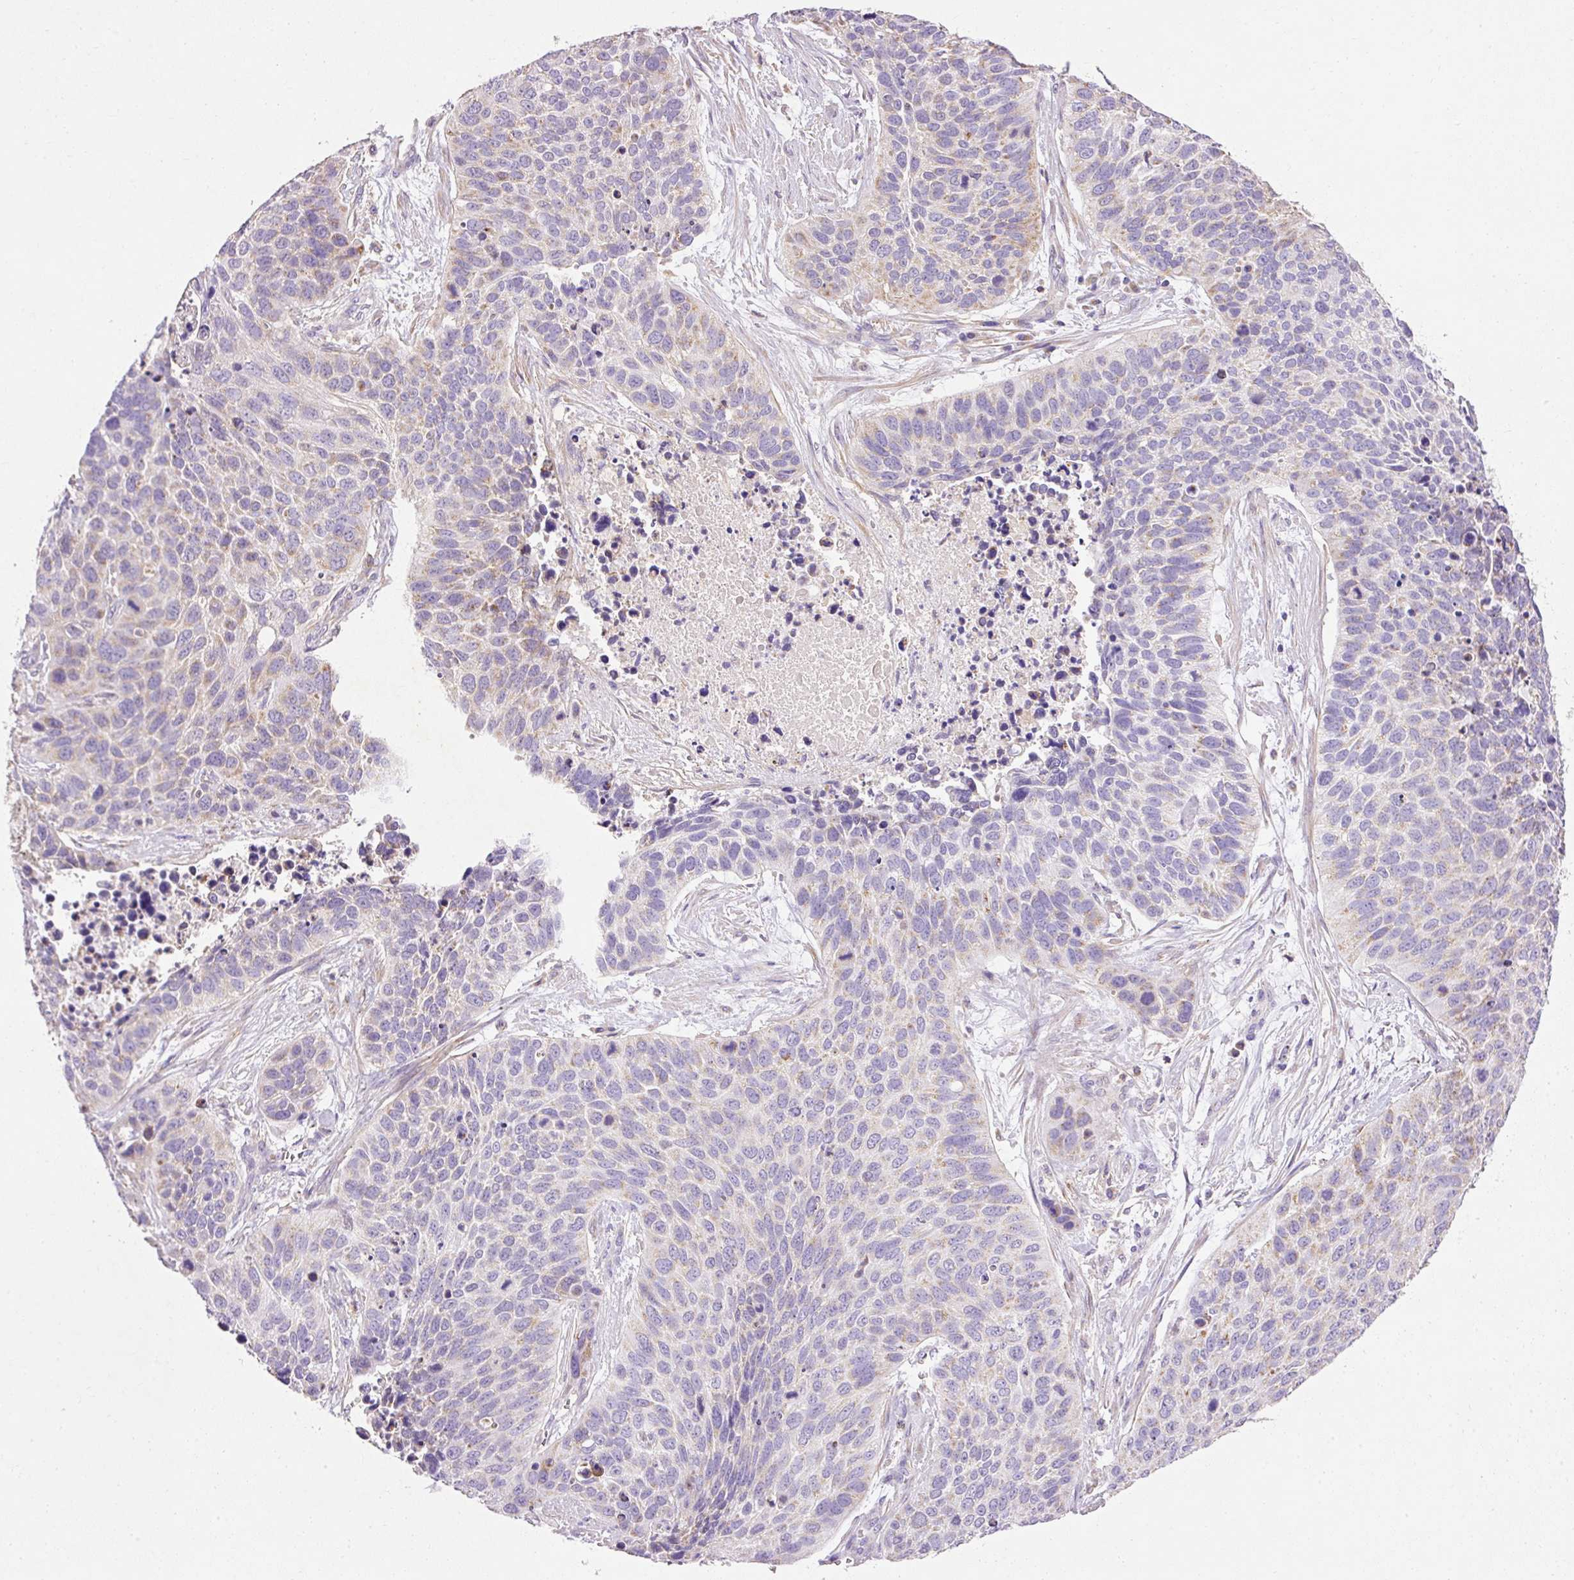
{"staining": {"intensity": "negative", "quantity": "none", "location": "none"}, "tissue": "lung cancer", "cell_type": "Tumor cells", "image_type": "cancer", "snomed": [{"axis": "morphology", "description": "Squamous cell carcinoma, NOS"}, {"axis": "topography", "description": "Lung"}], "caption": "The IHC image has no significant expression in tumor cells of lung cancer (squamous cell carcinoma) tissue.", "gene": "IMMT", "patient": {"sex": "male", "age": 62}}